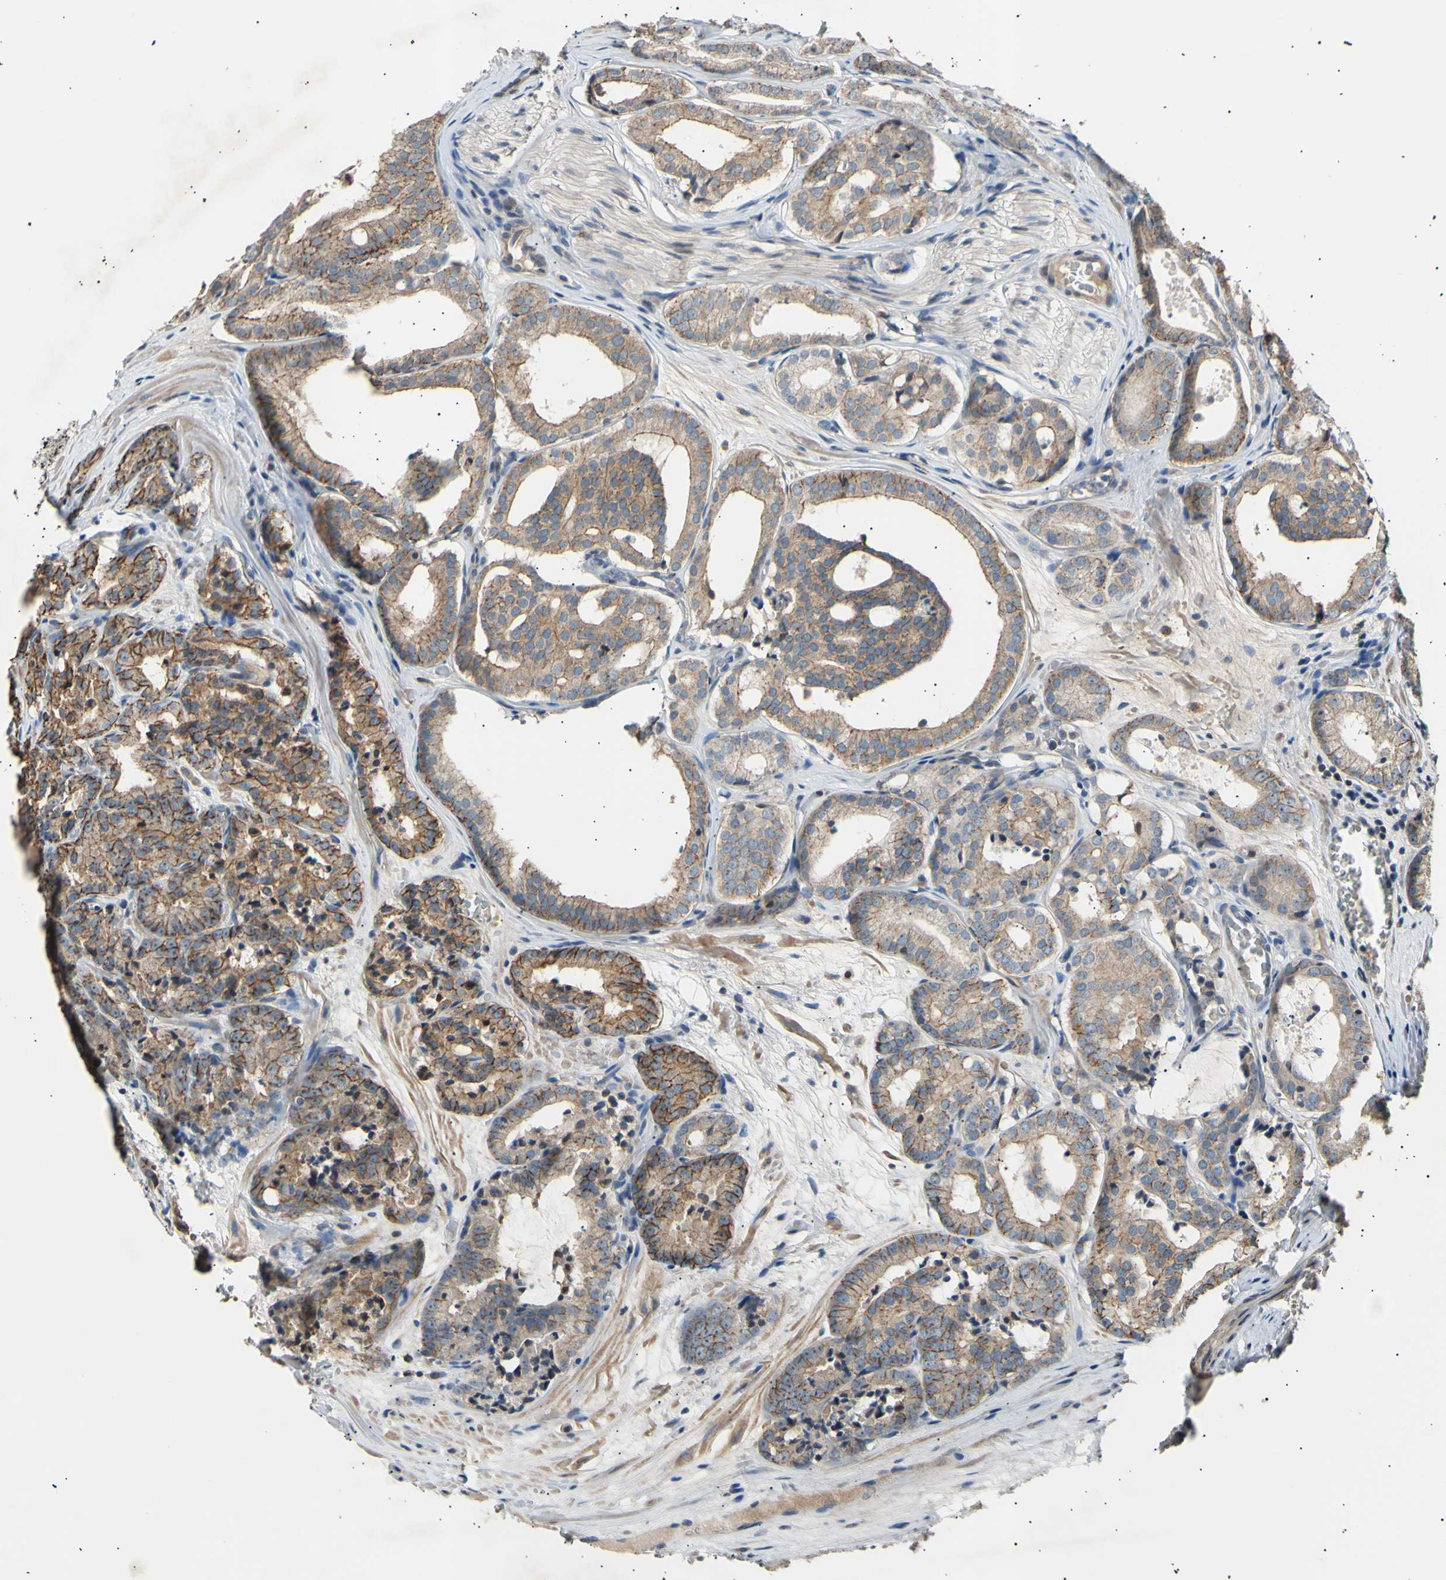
{"staining": {"intensity": "moderate", "quantity": ">75%", "location": "cytoplasmic/membranous"}, "tissue": "prostate cancer", "cell_type": "Tumor cells", "image_type": "cancer", "snomed": [{"axis": "morphology", "description": "Adenocarcinoma, High grade"}, {"axis": "topography", "description": "Prostate"}], "caption": "The immunohistochemical stain highlights moderate cytoplasmic/membranous staining in tumor cells of prostate cancer (adenocarcinoma (high-grade)) tissue.", "gene": "ITGA6", "patient": {"sex": "male", "age": 64}}